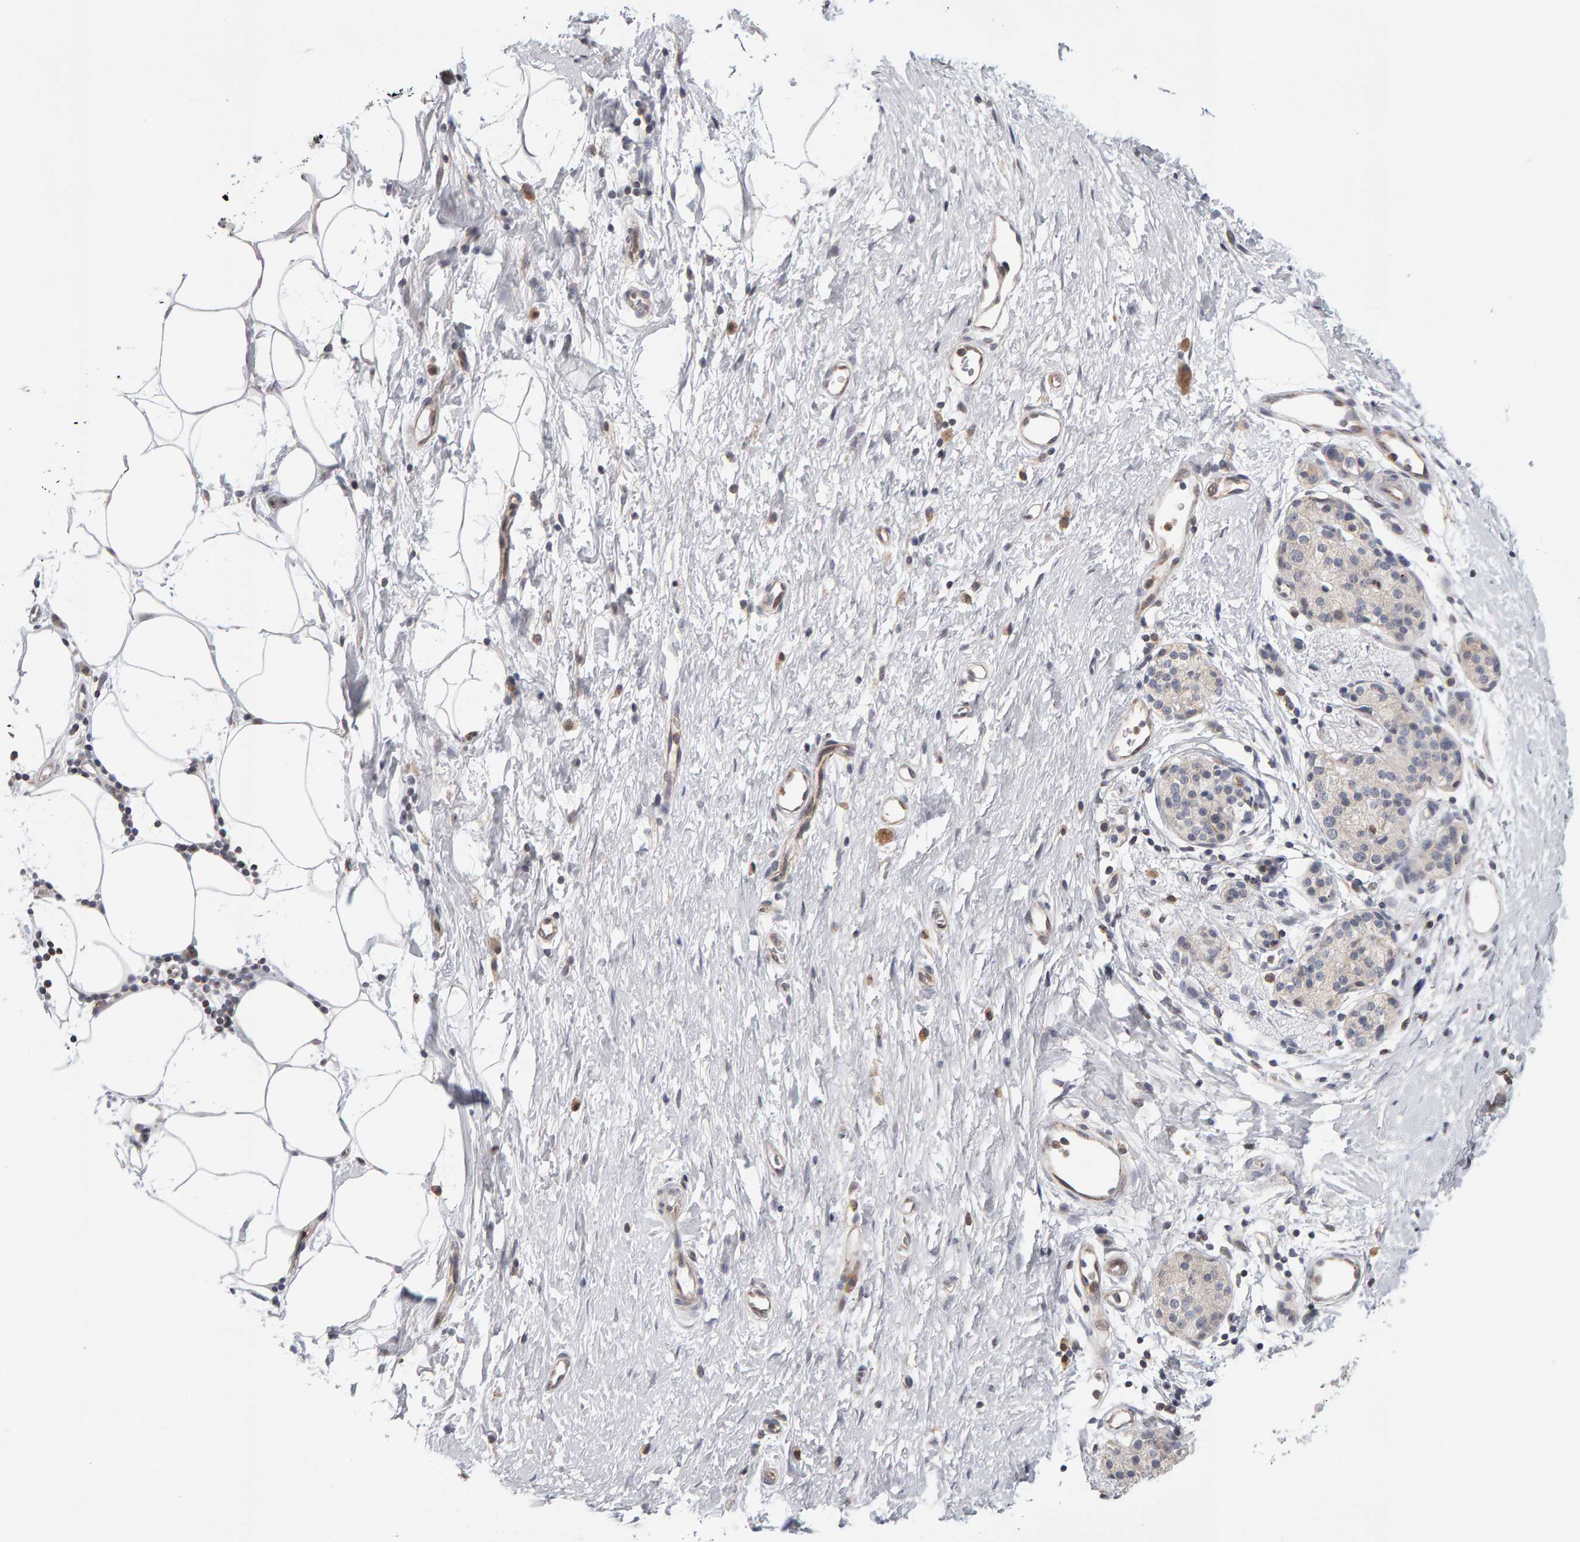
{"staining": {"intensity": "negative", "quantity": "none", "location": "none"}, "tissue": "pancreatic cancer", "cell_type": "Tumor cells", "image_type": "cancer", "snomed": [{"axis": "morphology", "description": "Adenocarcinoma, NOS"}, {"axis": "topography", "description": "Pancreas"}], "caption": "Pancreatic cancer (adenocarcinoma) was stained to show a protein in brown. There is no significant expression in tumor cells. (IHC, brightfield microscopy, high magnification).", "gene": "MSRA", "patient": {"sex": "male", "age": 50}}